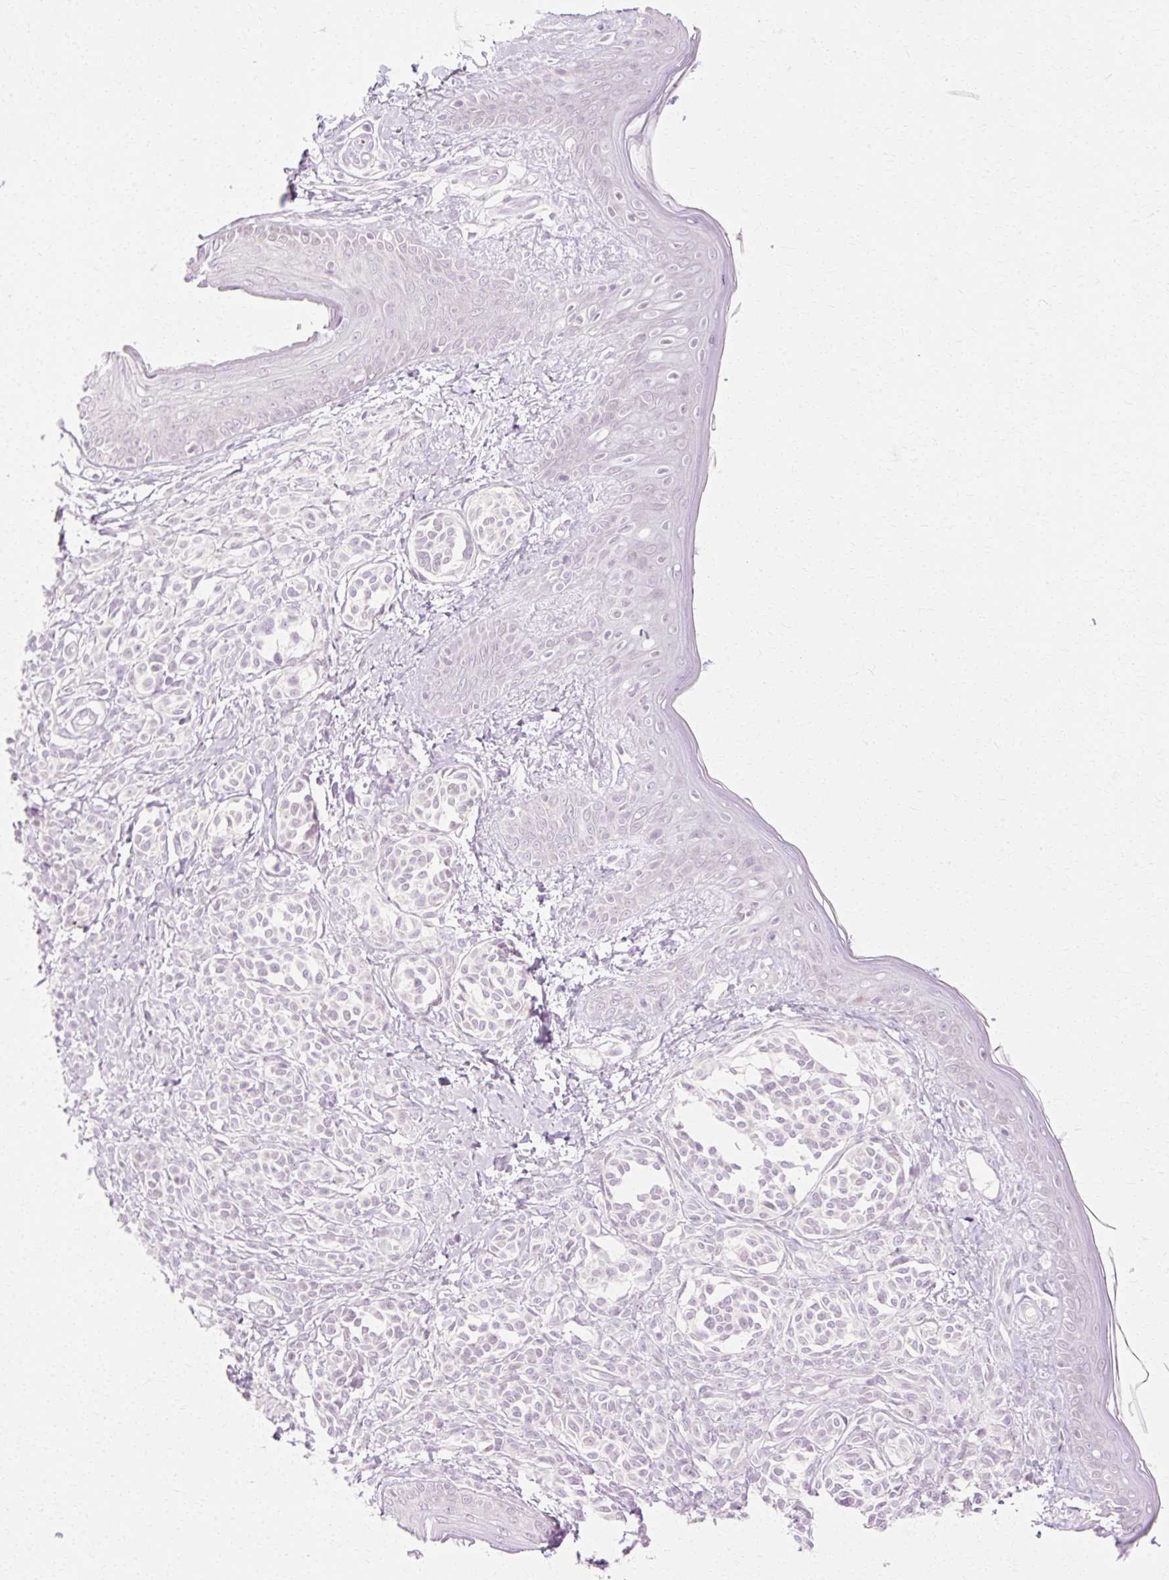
{"staining": {"intensity": "negative", "quantity": "none", "location": "none"}, "tissue": "skin", "cell_type": "Fibroblasts", "image_type": "normal", "snomed": [{"axis": "morphology", "description": "Normal tissue, NOS"}, {"axis": "topography", "description": "Skin"}], "caption": "The histopathology image demonstrates no staining of fibroblasts in unremarkable skin.", "gene": "C3orf49", "patient": {"sex": "male", "age": 16}}